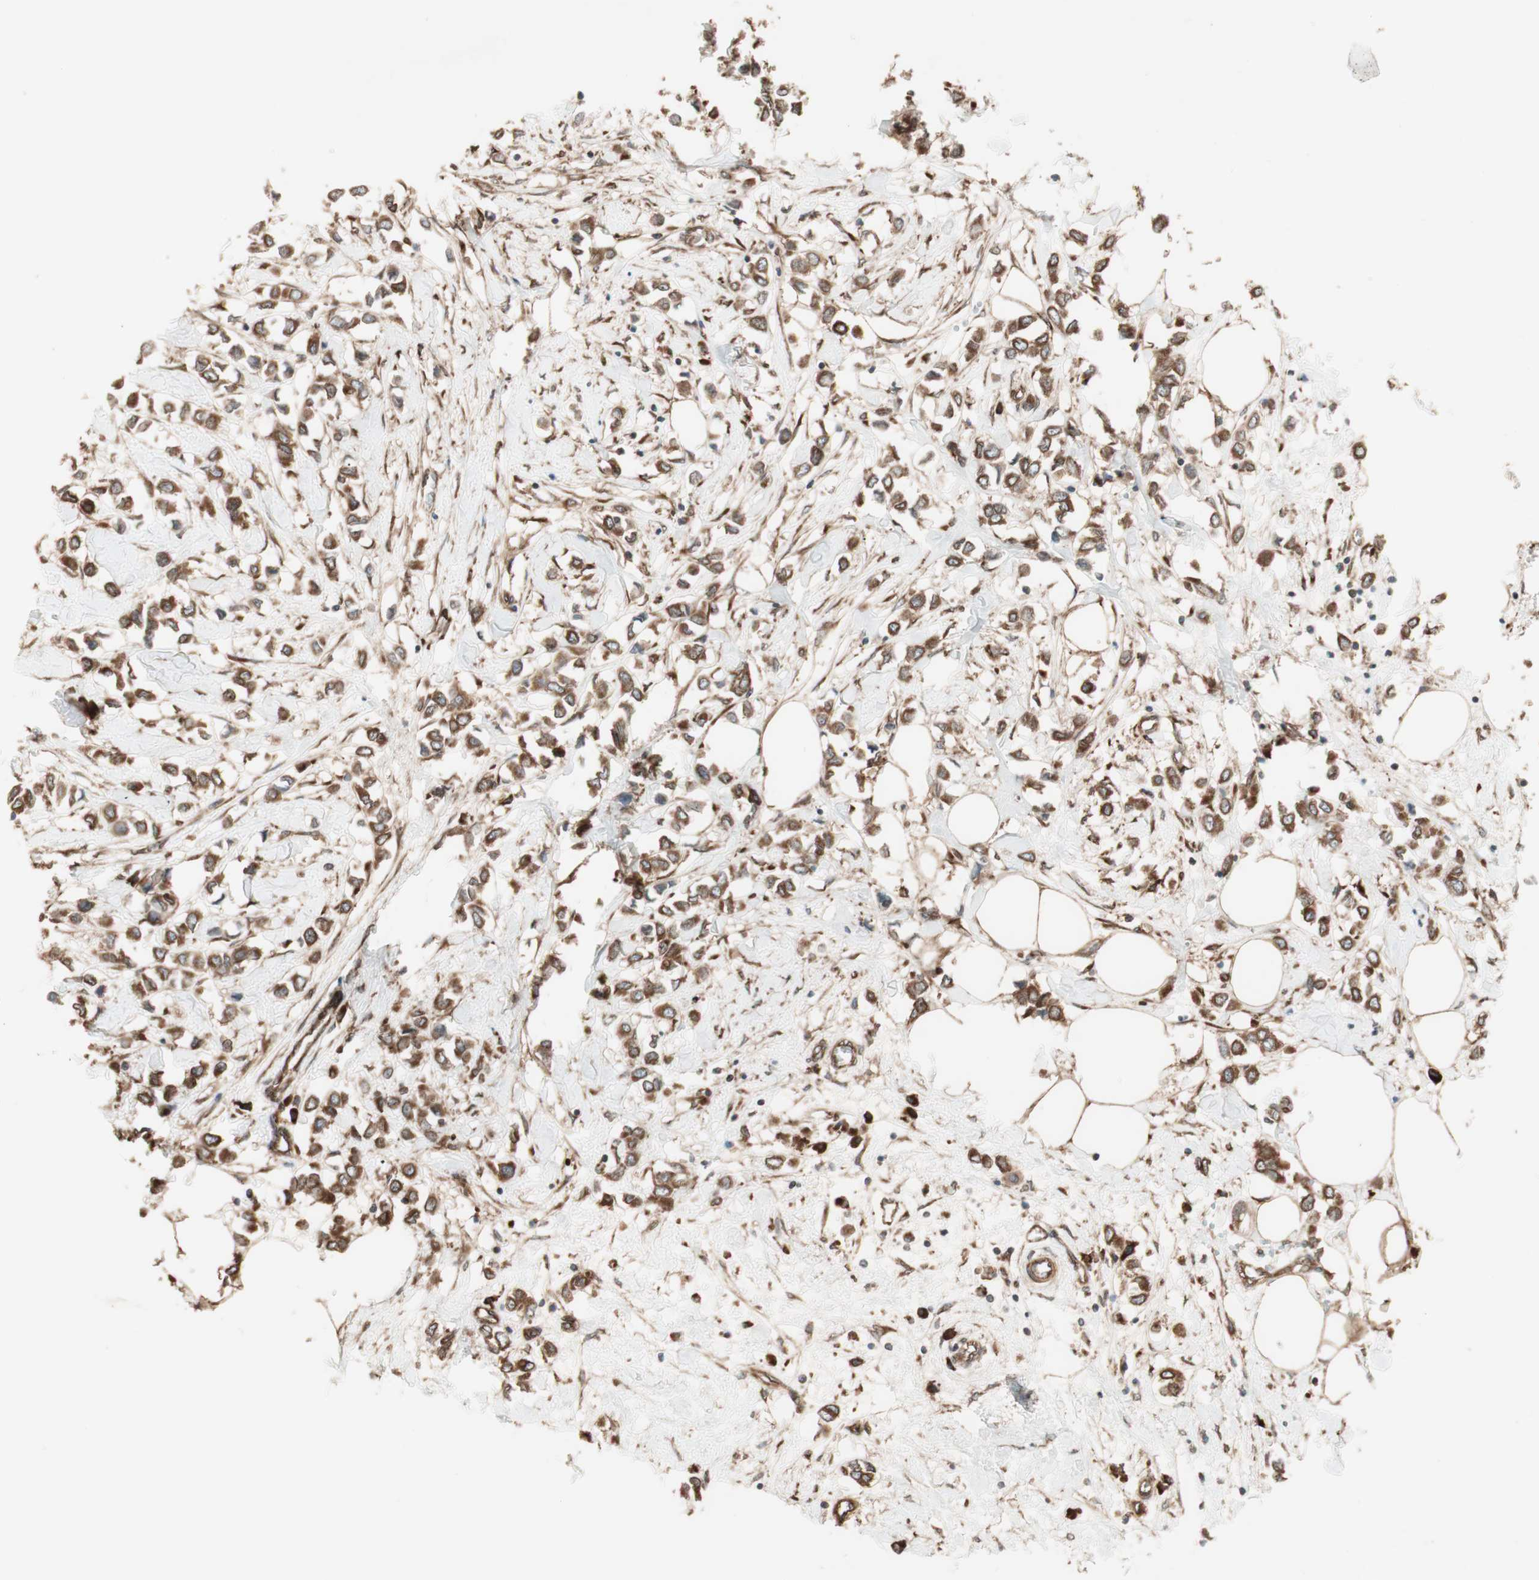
{"staining": {"intensity": "strong", "quantity": ">75%", "location": "cytoplasmic/membranous"}, "tissue": "breast cancer", "cell_type": "Tumor cells", "image_type": "cancer", "snomed": [{"axis": "morphology", "description": "Lobular carcinoma"}, {"axis": "topography", "description": "Breast"}], "caption": "Tumor cells display high levels of strong cytoplasmic/membranous staining in about >75% of cells in breast cancer.", "gene": "RAB5A", "patient": {"sex": "female", "age": 51}}